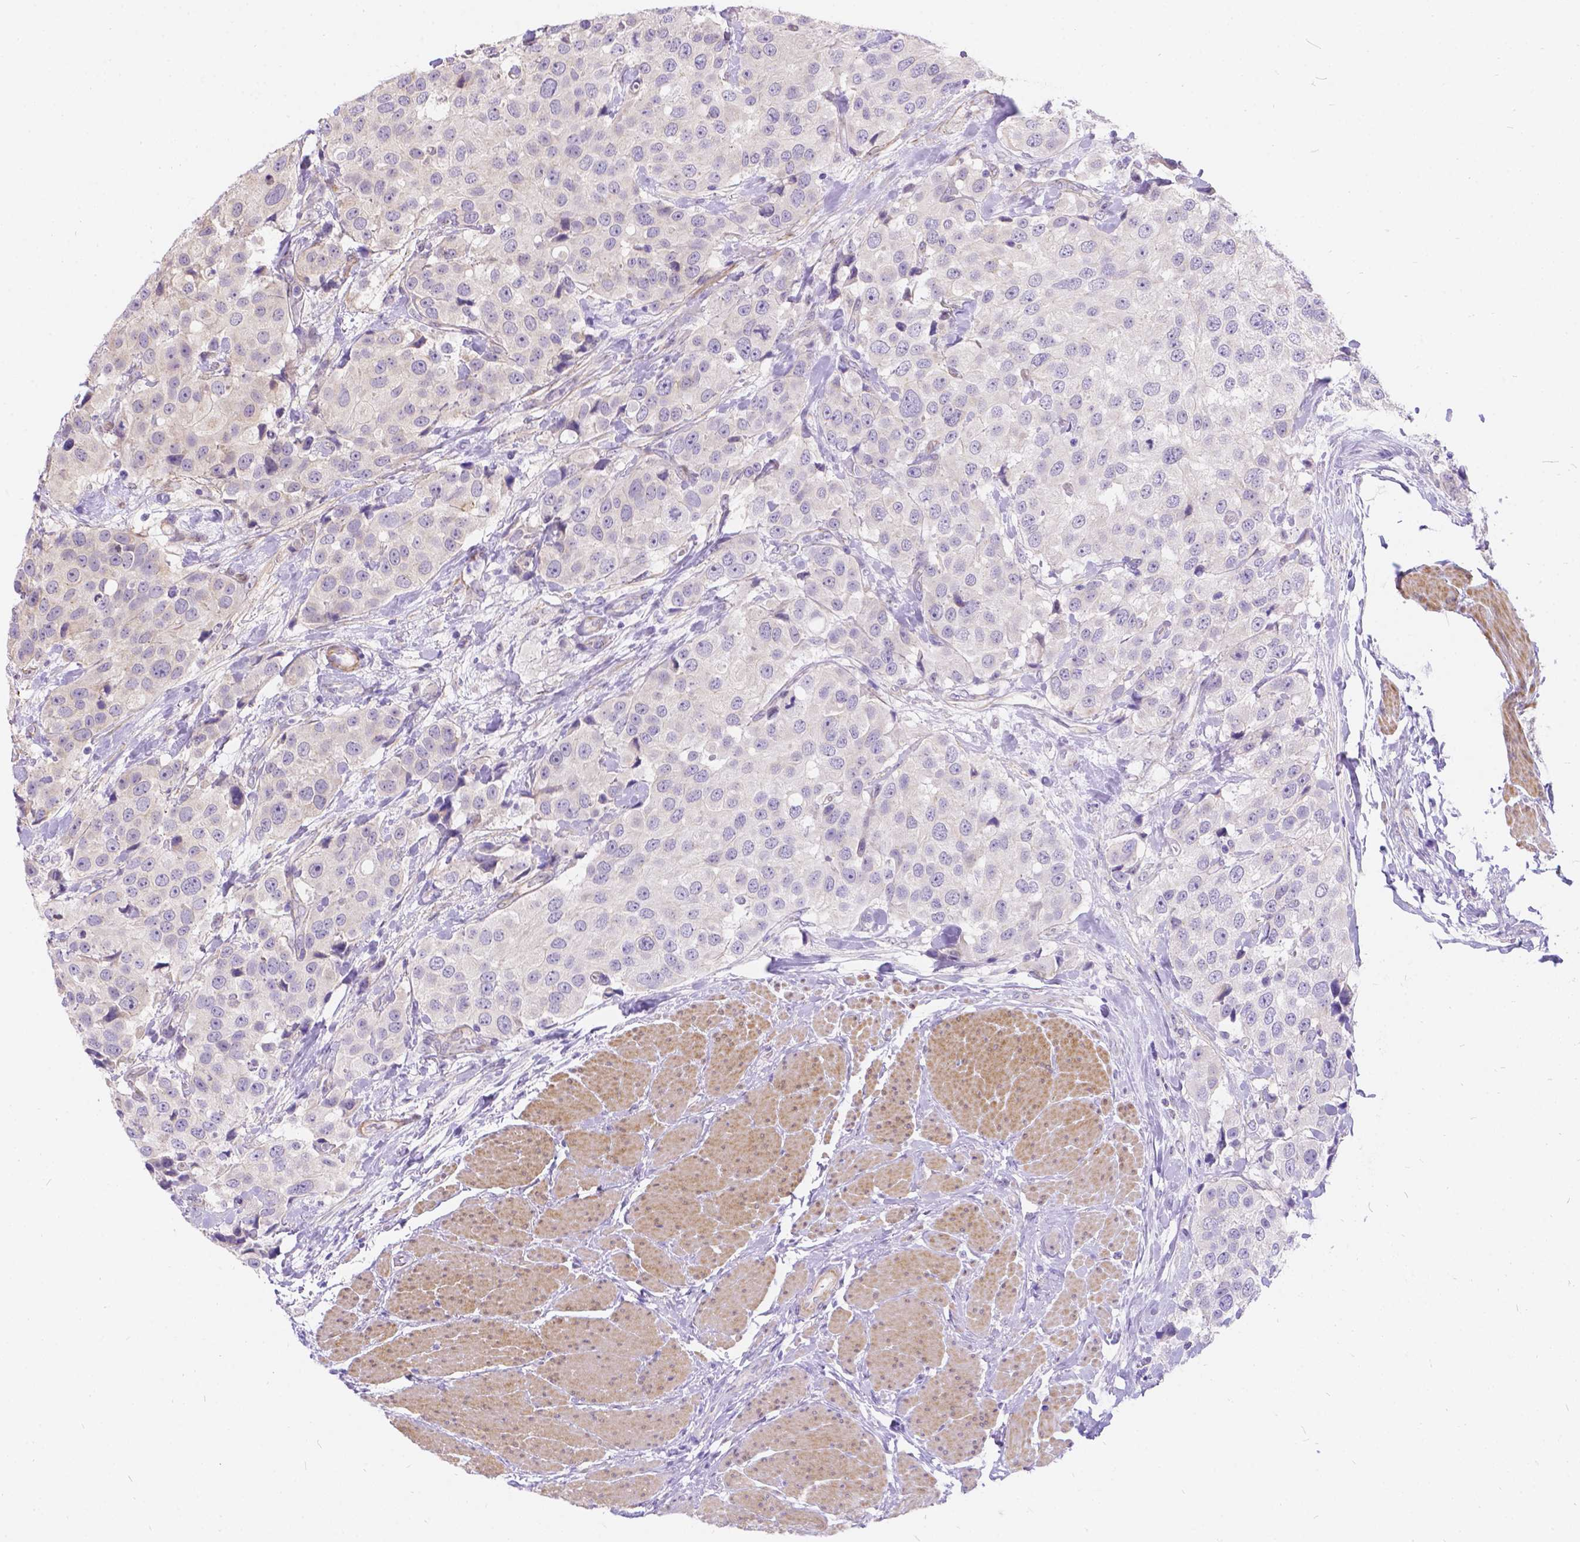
{"staining": {"intensity": "negative", "quantity": "none", "location": "none"}, "tissue": "urothelial cancer", "cell_type": "Tumor cells", "image_type": "cancer", "snomed": [{"axis": "morphology", "description": "Urothelial carcinoma, High grade"}, {"axis": "topography", "description": "Urinary bladder"}], "caption": "Tumor cells show no significant protein expression in urothelial carcinoma (high-grade). Brightfield microscopy of immunohistochemistry (IHC) stained with DAB (3,3'-diaminobenzidine) (brown) and hematoxylin (blue), captured at high magnification.", "gene": "PALS1", "patient": {"sex": "female", "age": 64}}